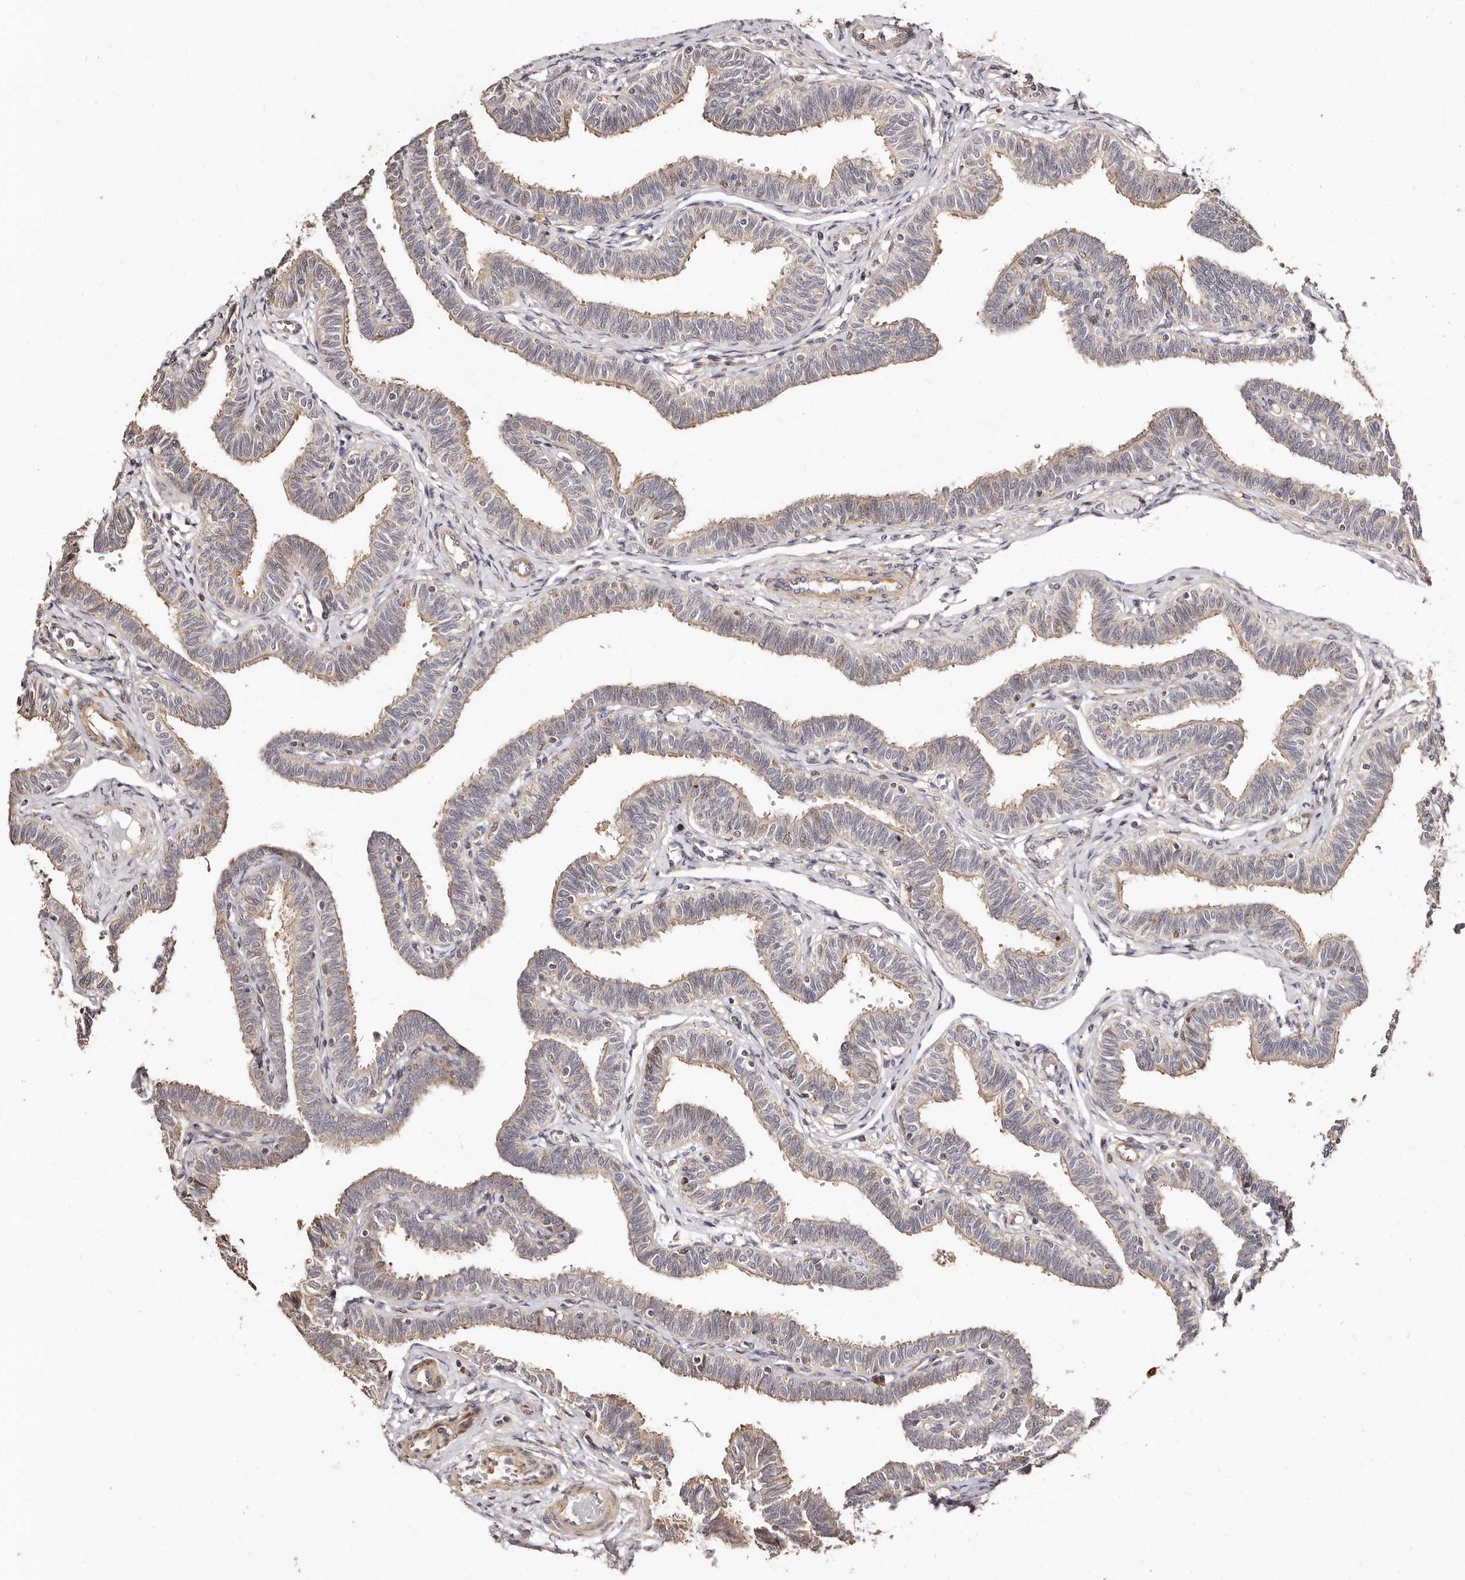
{"staining": {"intensity": "weak", "quantity": "25%-75%", "location": "cytoplasmic/membranous"}, "tissue": "fallopian tube", "cell_type": "Glandular cells", "image_type": "normal", "snomed": [{"axis": "morphology", "description": "Normal tissue, NOS"}, {"axis": "topography", "description": "Fallopian tube"}, {"axis": "topography", "description": "Ovary"}], "caption": "IHC photomicrograph of normal fallopian tube: fallopian tube stained using immunohistochemistry exhibits low levels of weak protein expression localized specifically in the cytoplasmic/membranous of glandular cells, appearing as a cytoplasmic/membranous brown color.", "gene": "APOL6", "patient": {"sex": "female", "age": 23}}